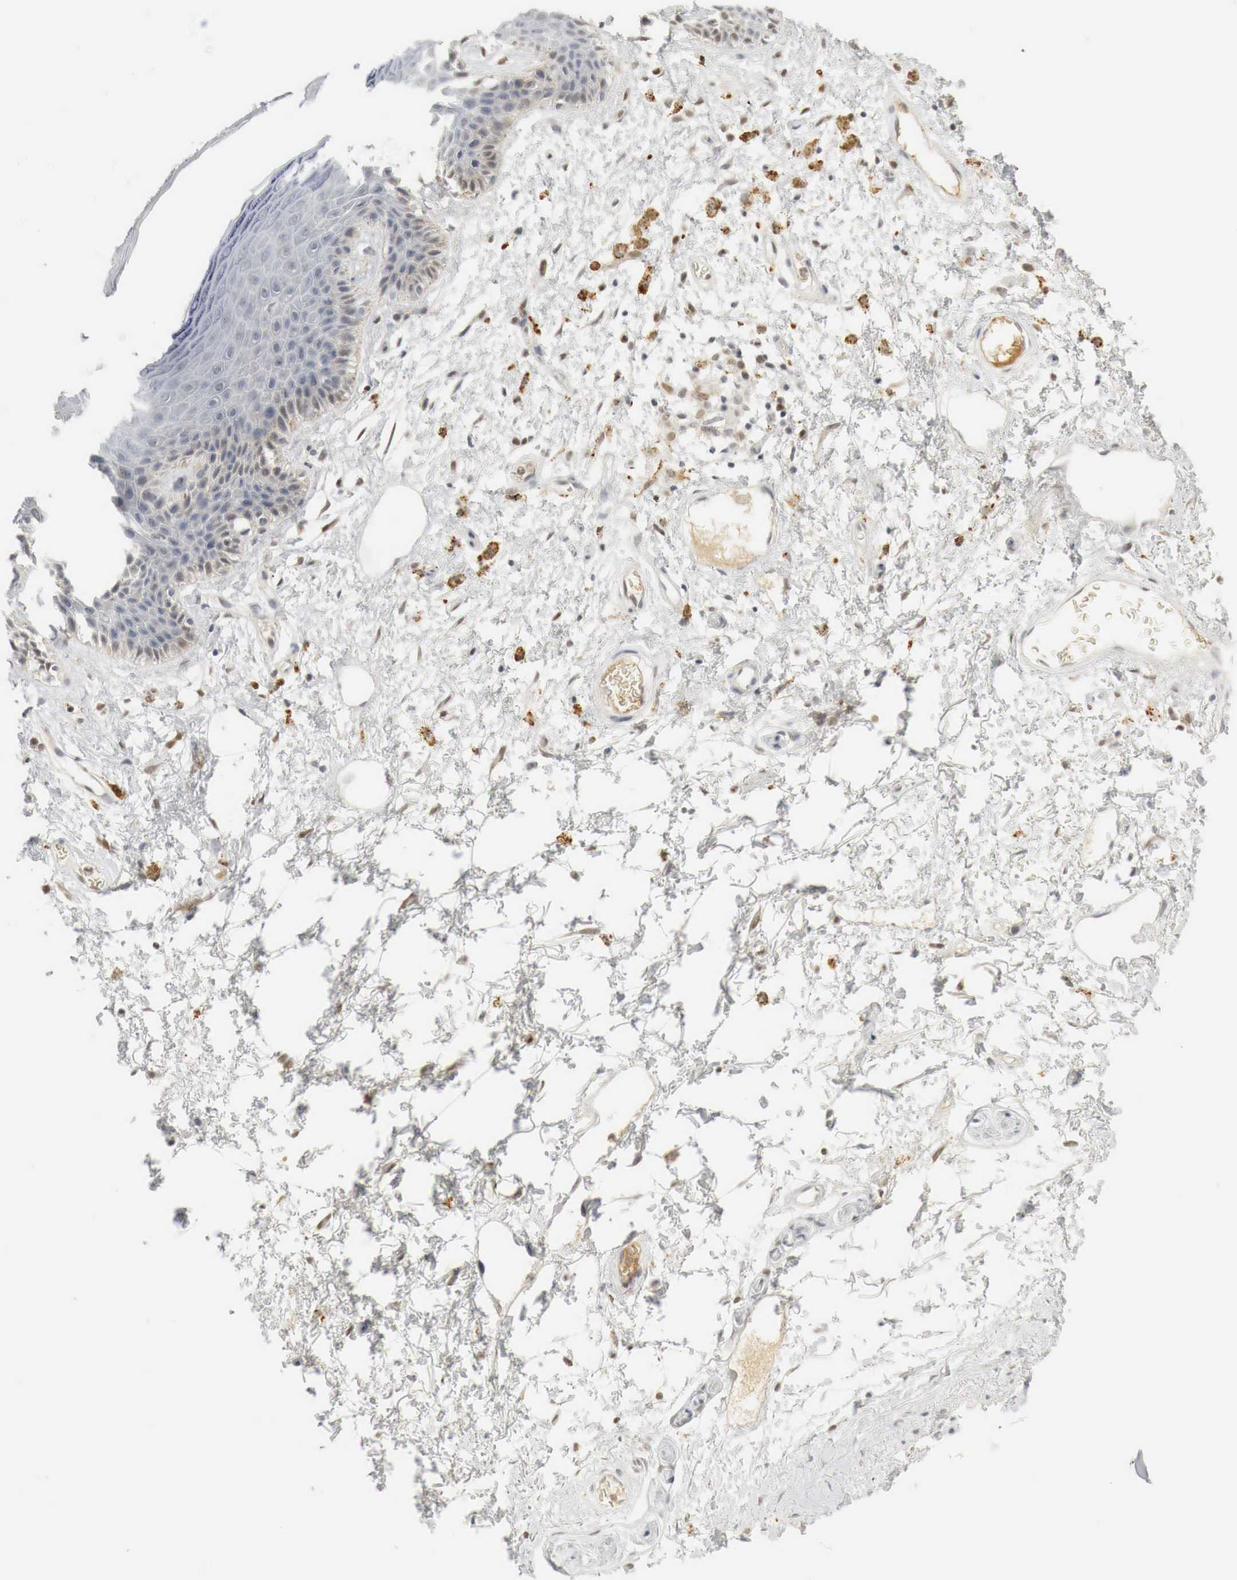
{"staining": {"intensity": "weak", "quantity": "<25%", "location": "cytoplasmic/membranous,nuclear"}, "tissue": "skin", "cell_type": "Epidermal cells", "image_type": "normal", "snomed": [{"axis": "morphology", "description": "Normal tissue, NOS"}, {"axis": "topography", "description": "Anal"}, {"axis": "topography", "description": "Peripheral nerve tissue"}], "caption": "Histopathology image shows no significant protein positivity in epidermal cells of benign skin.", "gene": "MYC", "patient": {"sex": "female", "age": 46}}